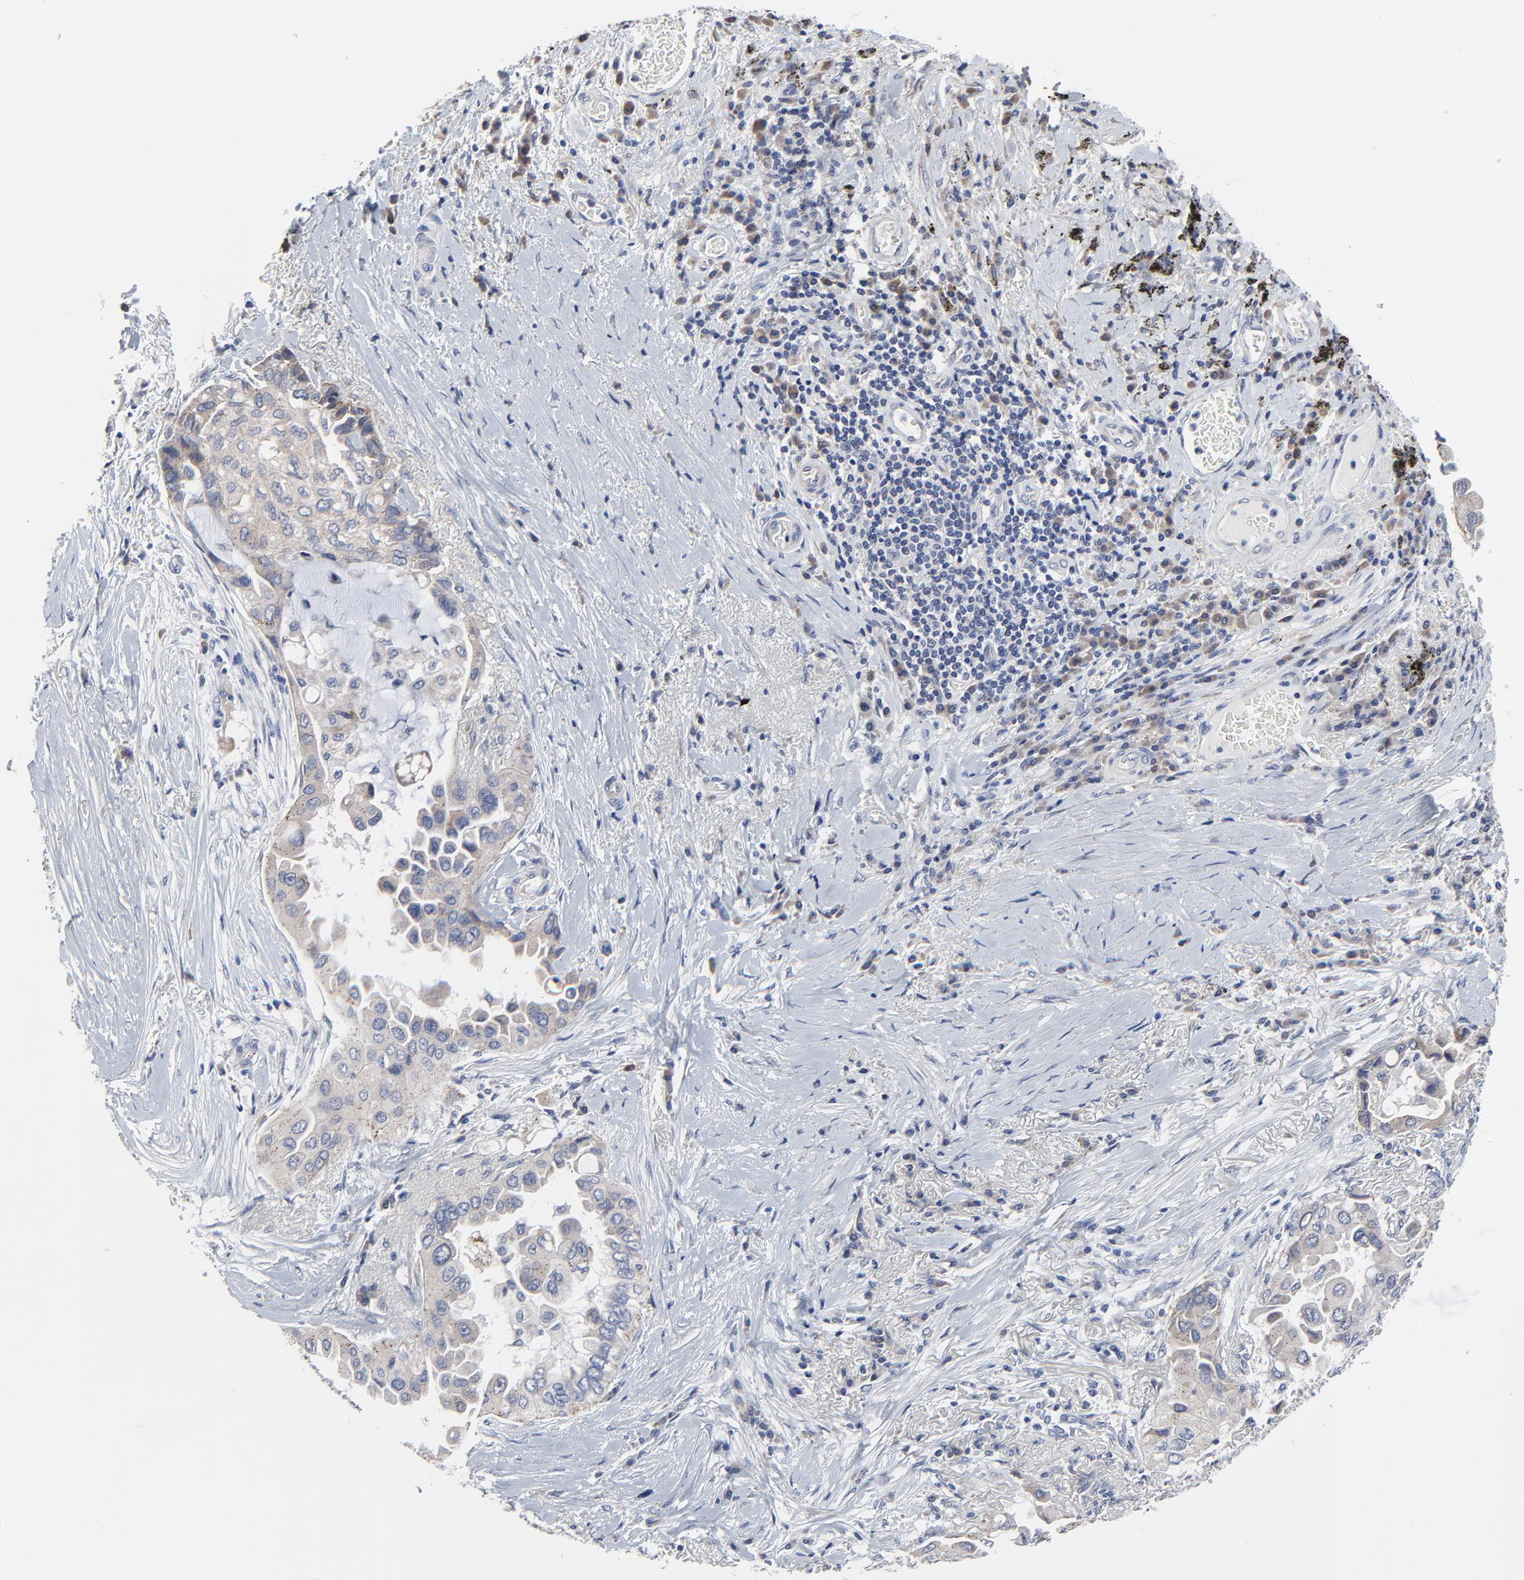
{"staining": {"intensity": "weak", "quantity": ">75%", "location": "cytoplasmic/membranous"}, "tissue": "lung cancer", "cell_type": "Tumor cells", "image_type": "cancer", "snomed": [{"axis": "morphology", "description": "Adenocarcinoma, NOS"}, {"axis": "topography", "description": "Lung"}], "caption": "Adenocarcinoma (lung) stained with immunohistochemistry shows weak cytoplasmic/membranous positivity in approximately >75% of tumor cells.", "gene": "DHRSX", "patient": {"sex": "female", "age": 76}}